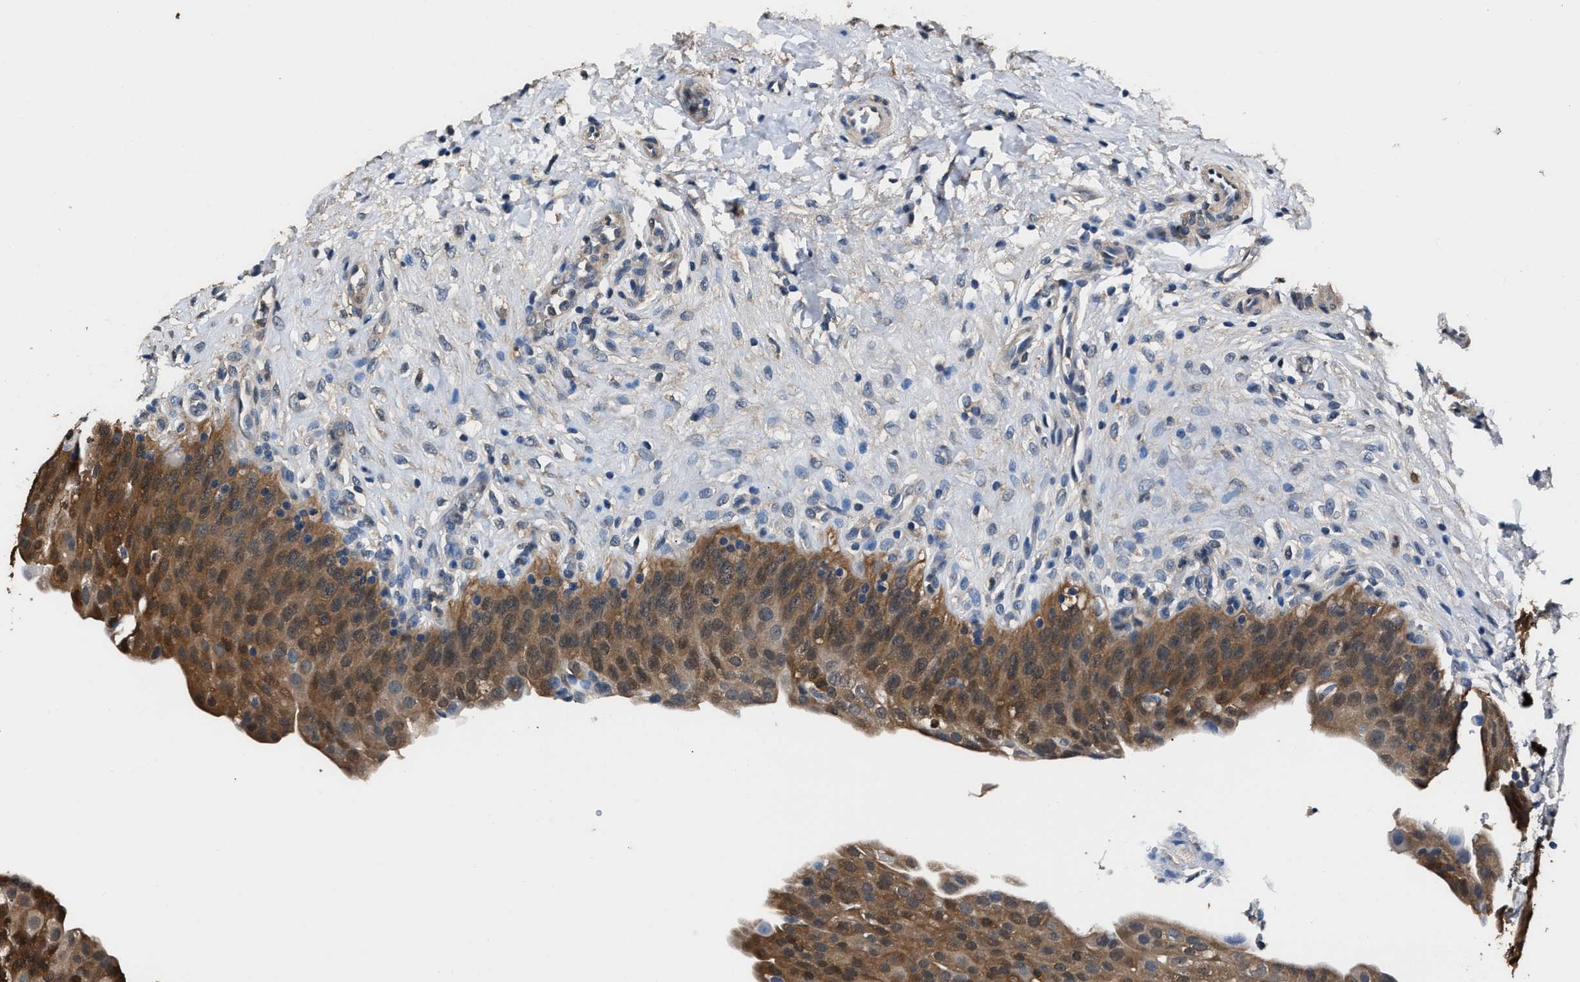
{"staining": {"intensity": "strong", "quantity": ">75%", "location": "cytoplasmic/membranous"}, "tissue": "urinary bladder", "cell_type": "Urothelial cells", "image_type": "normal", "snomed": [{"axis": "morphology", "description": "Urothelial carcinoma, High grade"}, {"axis": "topography", "description": "Urinary bladder"}], "caption": "Immunohistochemistry image of unremarkable human urinary bladder stained for a protein (brown), which reveals high levels of strong cytoplasmic/membranous staining in about >75% of urothelial cells.", "gene": "GSTP1", "patient": {"sex": "male", "age": 46}}